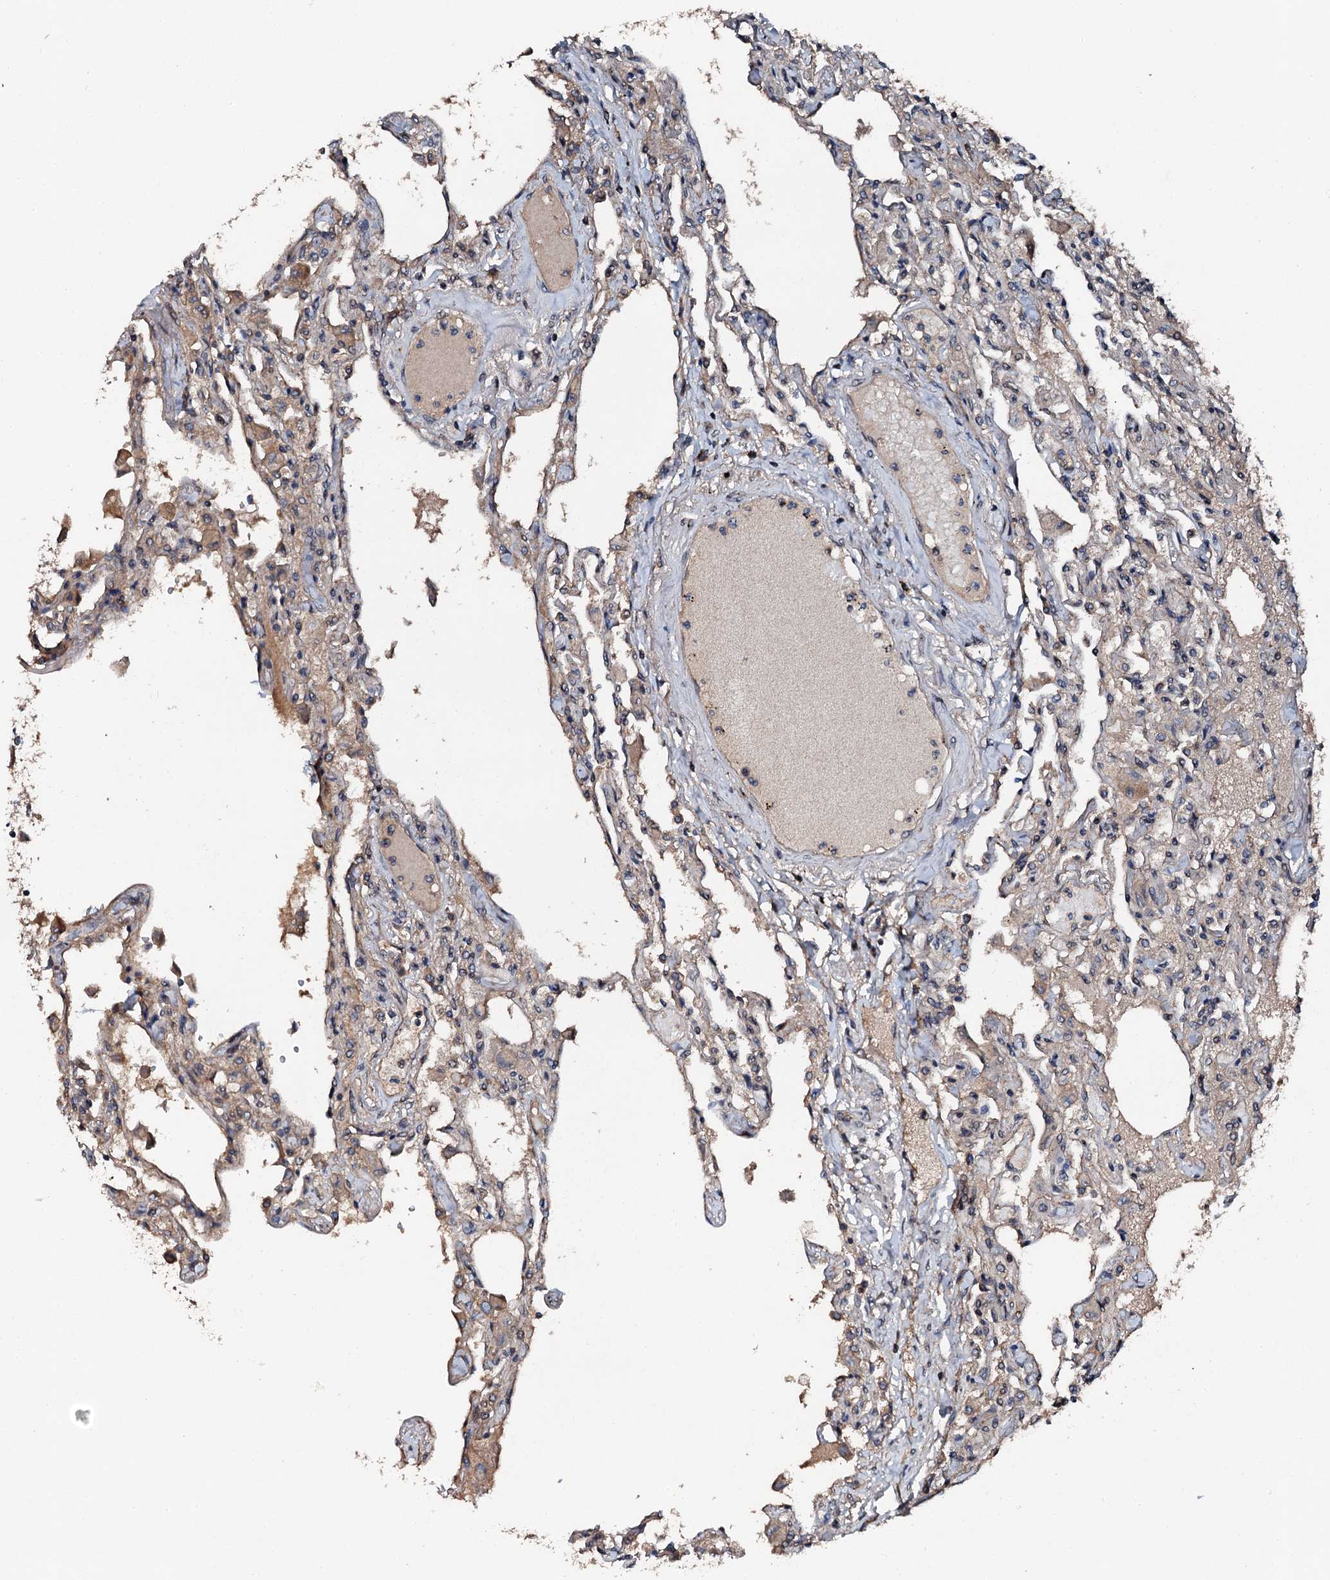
{"staining": {"intensity": "weak", "quantity": "<25%", "location": "cytoplasmic/membranous"}, "tissue": "lung", "cell_type": "Alveolar cells", "image_type": "normal", "snomed": [{"axis": "morphology", "description": "Normal tissue, NOS"}, {"axis": "topography", "description": "Bronchus"}, {"axis": "topography", "description": "Lung"}], "caption": "DAB (3,3'-diaminobenzidine) immunohistochemical staining of normal human lung reveals no significant expression in alveolar cells. (DAB (3,3'-diaminobenzidine) immunohistochemistry (IHC), high magnification).", "gene": "FLYWCH1", "patient": {"sex": "female", "age": 49}}